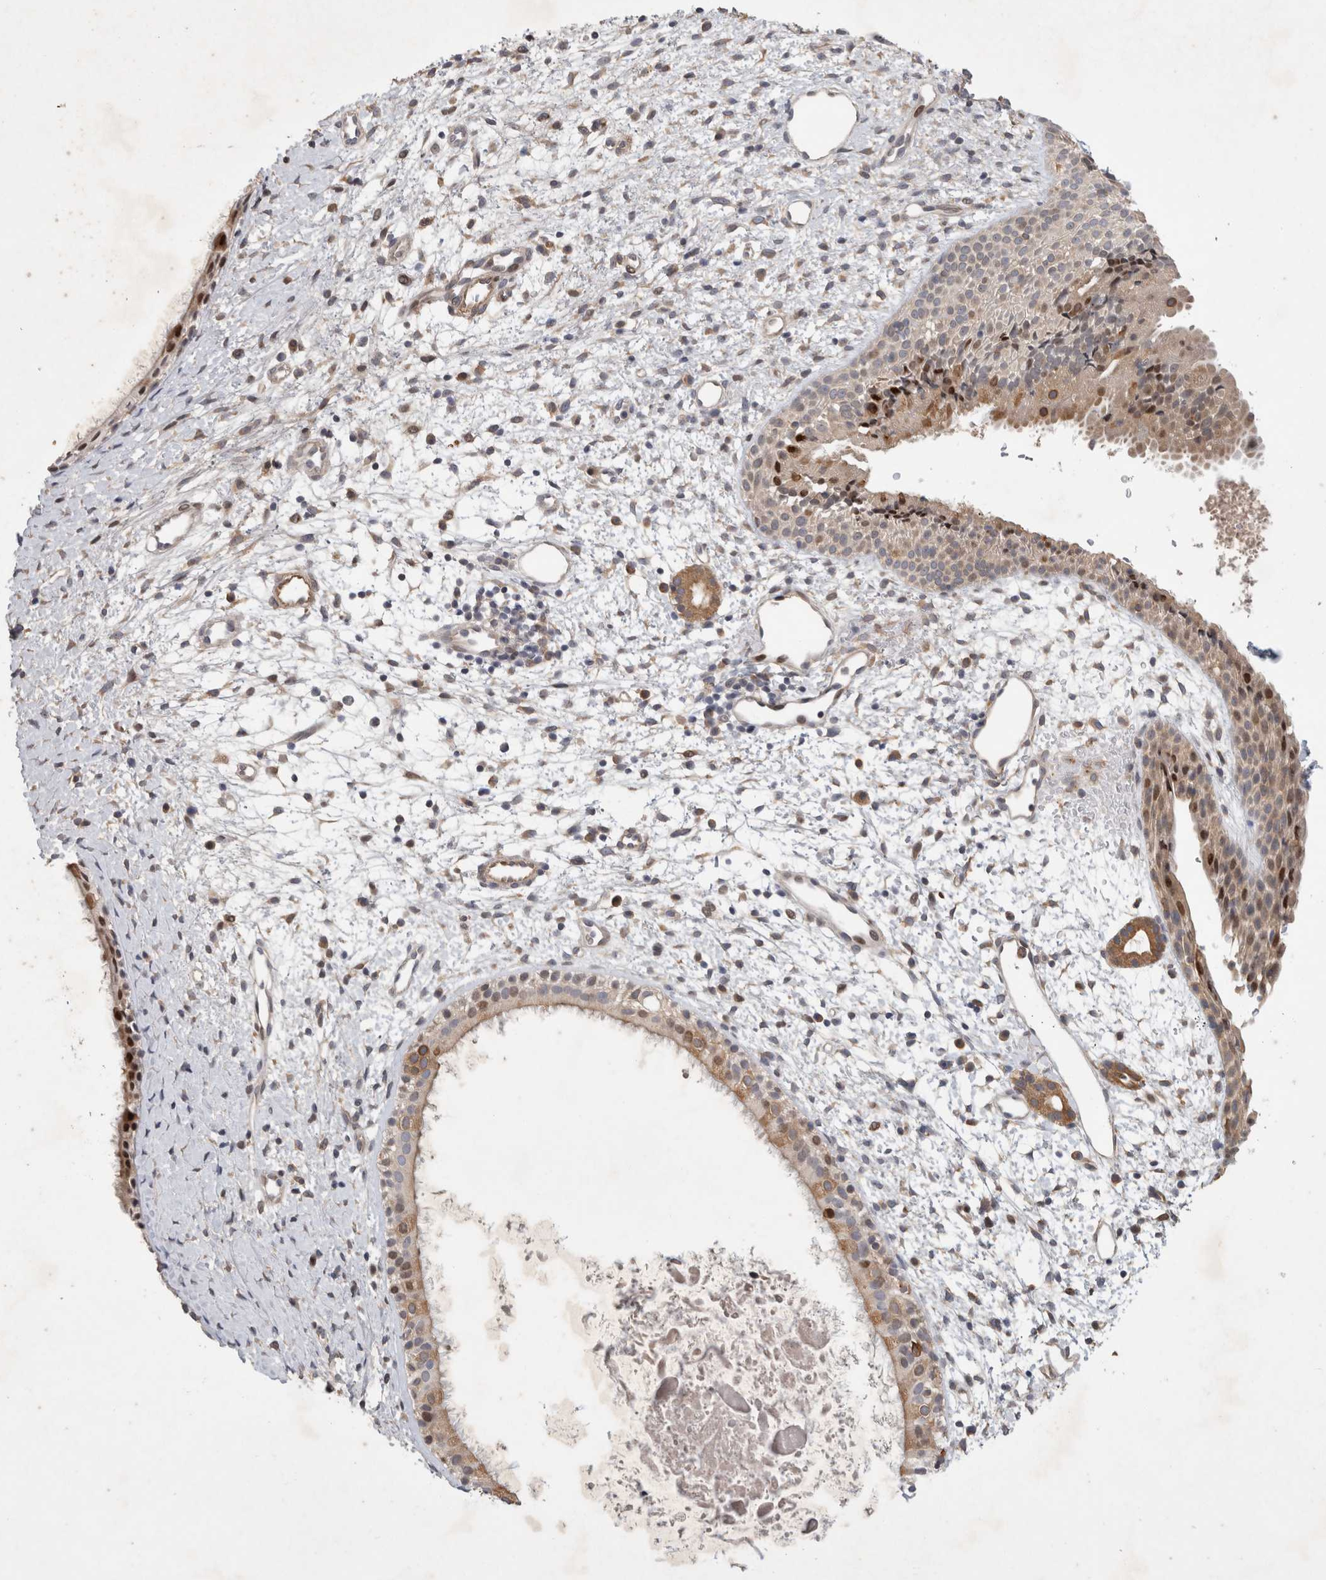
{"staining": {"intensity": "moderate", "quantity": "<25%", "location": "cytoplasmic/membranous,nuclear"}, "tissue": "nasopharynx", "cell_type": "Respiratory epithelial cells", "image_type": "normal", "snomed": [{"axis": "morphology", "description": "Normal tissue, NOS"}, {"axis": "topography", "description": "Nasopharynx"}], "caption": "A high-resolution photomicrograph shows immunohistochemistry staining of normal nasopharynx, which displays moderate cytoplasmic/membranous,nuclear expression in approximately <25% of respiratory epithelial cells.", "gene": "C8orf58", "patient": {"sex": "male", "age": 22}}